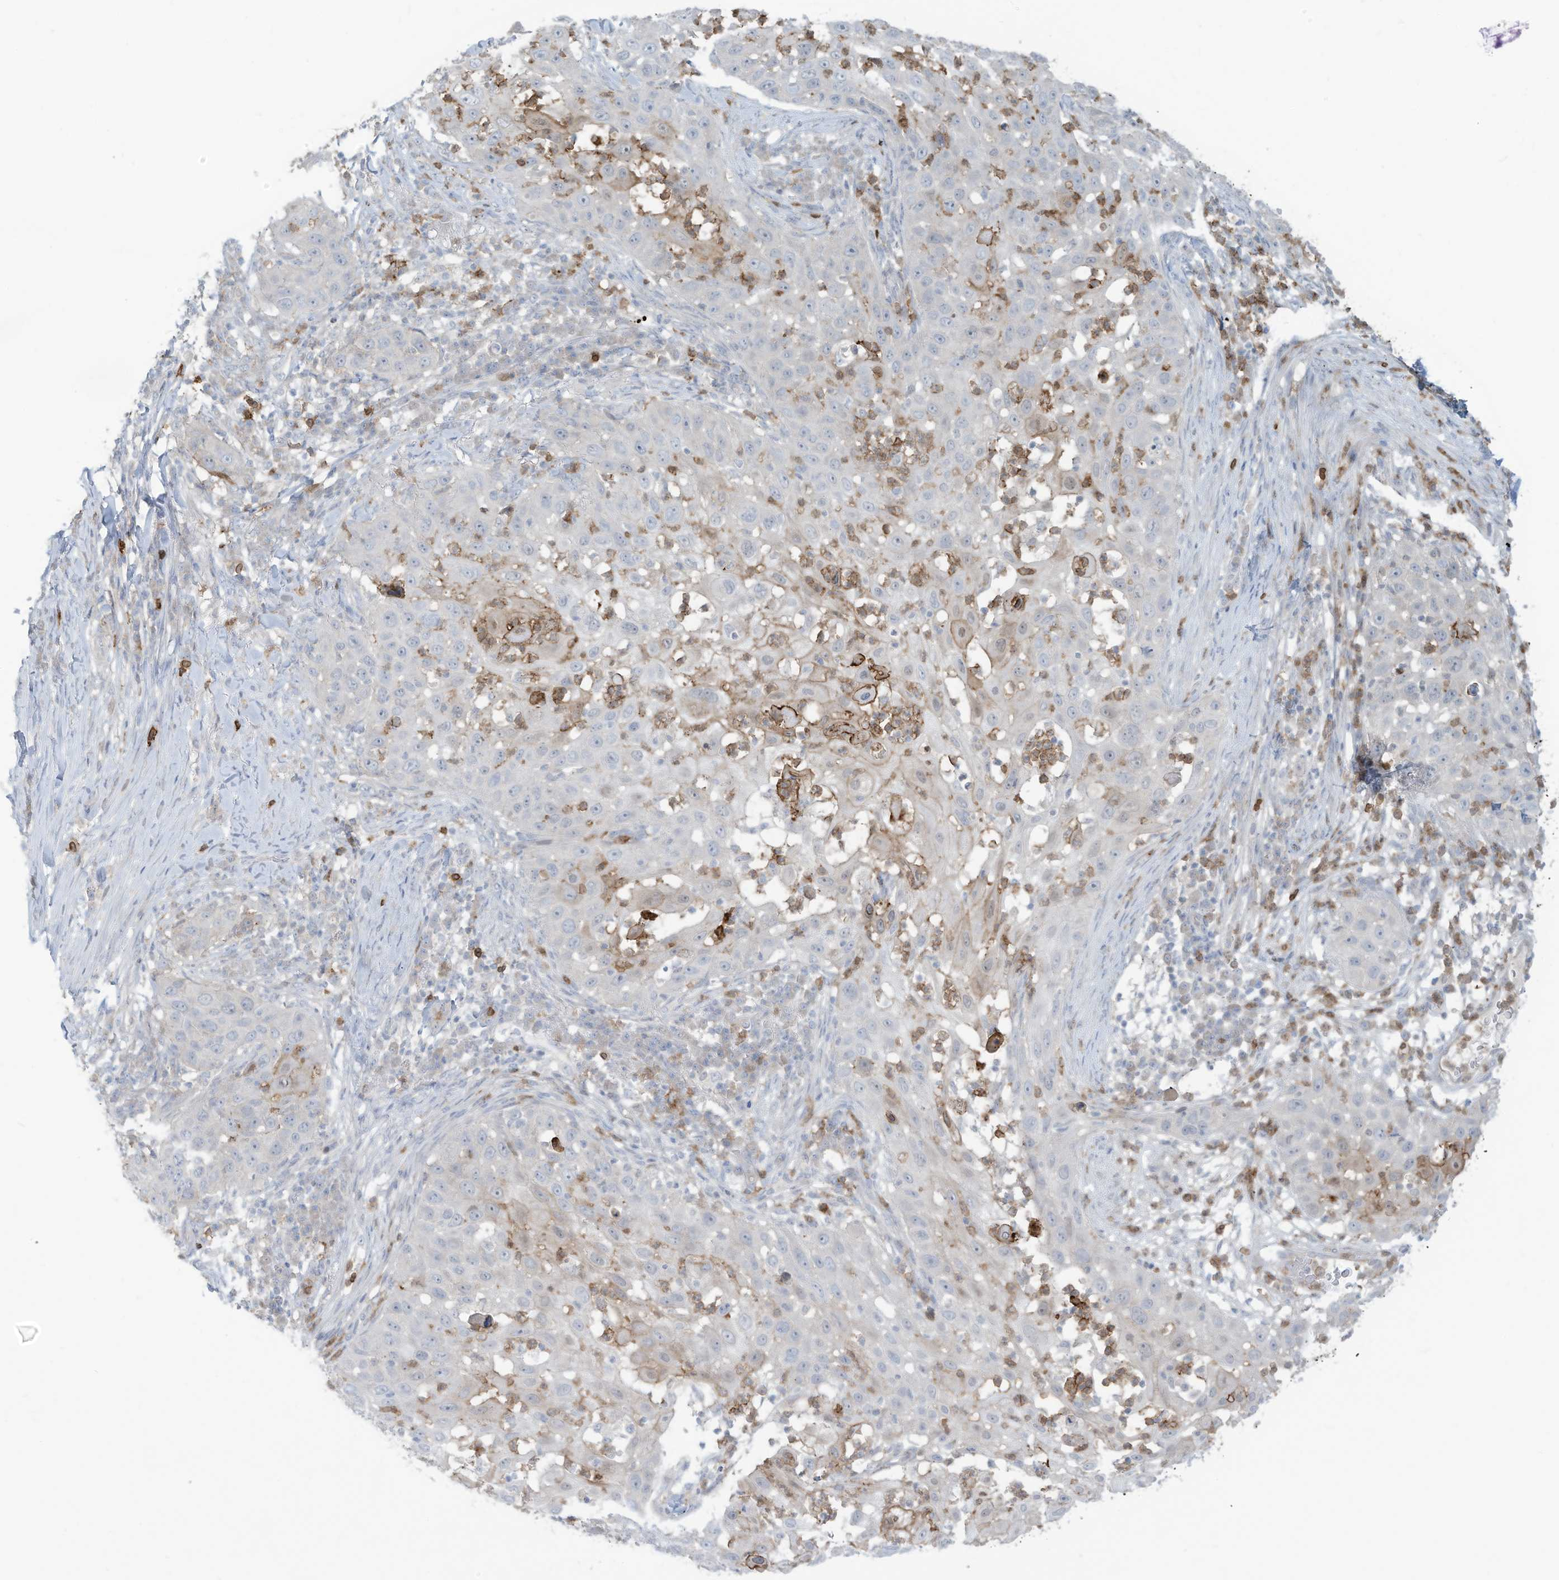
{"staining": {"intensity": "weak", "quantity": "<25%", "location": "cytoplasmic/membranous"}, "tissue": "skin cancer", "cell_type": "Tumor cells", "image_type": "cancer", "snomed": [{"axis": "morphology", "description": "Squamous cell carcinoma, NOS"}, {"axis": "topography", "description": "Skin"}], "caption": "Skin squamous cell carcinoma was stained to show a protein in brown. There is no significant staining in tumor cells.", "gene": "NOTO", "patient": {"sex": "female", "age": 44}}